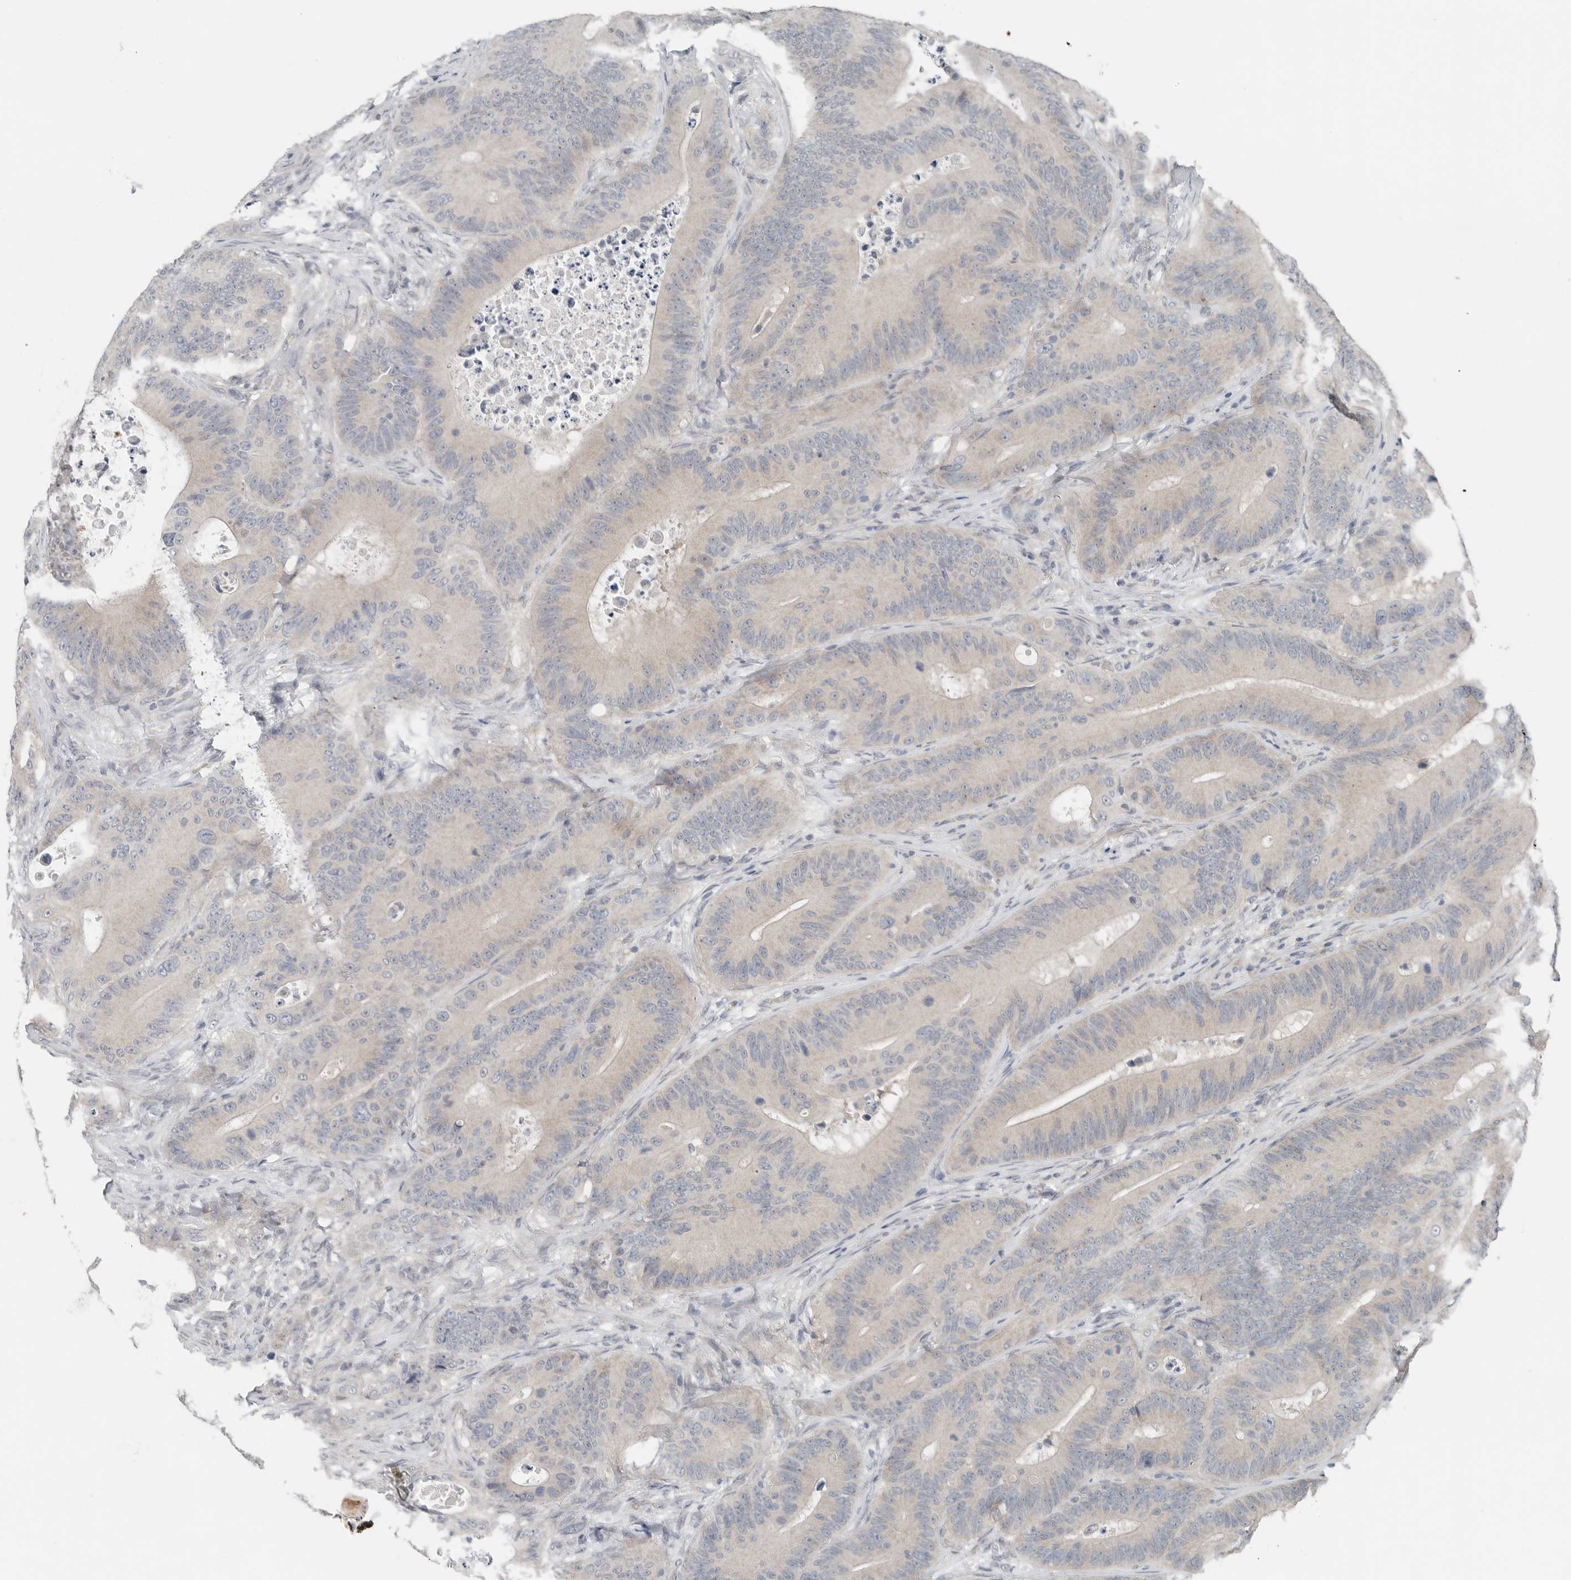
{"staining": {"intensity": "negative", "quantity": "none", "location": "none"}, "tissue": "colorectal cancer", "cell_type": "Tumor cells", "image_type": "cancer", "snomed": [{"axis": "morphology", "description": "Adenocarcinoma, NOS"}, {"axis": "topography", "description": "Colon"}], "caption": "An image of human adenocarcinoma (colorectal) is negative for staining in tumor cells. (IHC, brightfield microscopy, high magnification).", "gene": "FCRLB", "patient": {"sex": "male", "age": 83}}